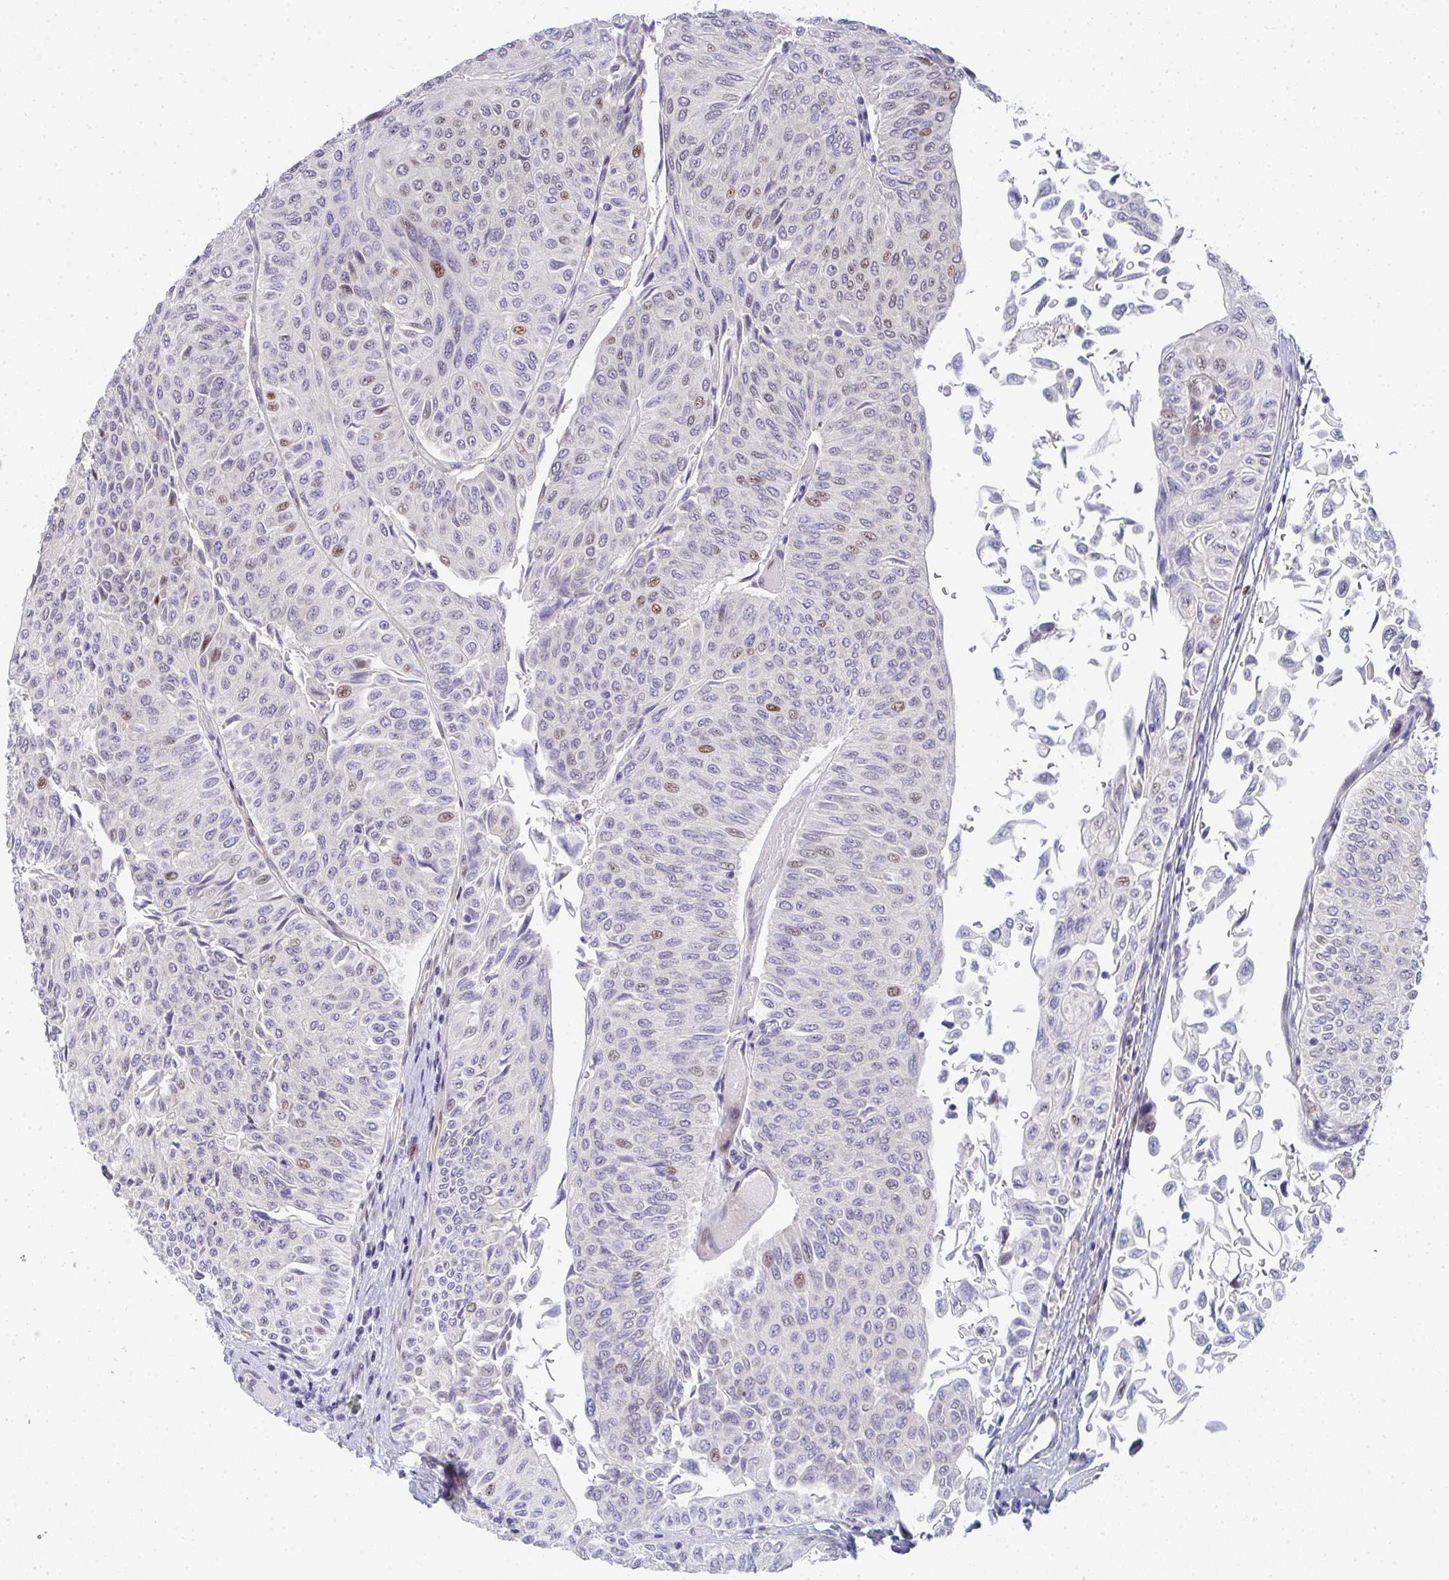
{"staining": {"intensity": "moderate", "quantity": "25%-75%", "location": "nuclear"}, "tissue": "urothelial cancer", "cell_type": "Tumor cells", "image_type": "cancer", "snomed": [{"axis": "morphology", "description": "Urothelial carcinoma, NOS"}, {"axis": "topography", "description": "Urinary bladder"}], "caption": "IHC micrograph of neoplastic tissue: transitional cell carcinoma stained using immunohistochemistry reveals medium levels of moderate protein expression localized specifically in the nuclear of tumor cells, appearing as a nuclear brown color.", "gene": "ZIC3", "patient": {"sex": "male", "age": 59}}